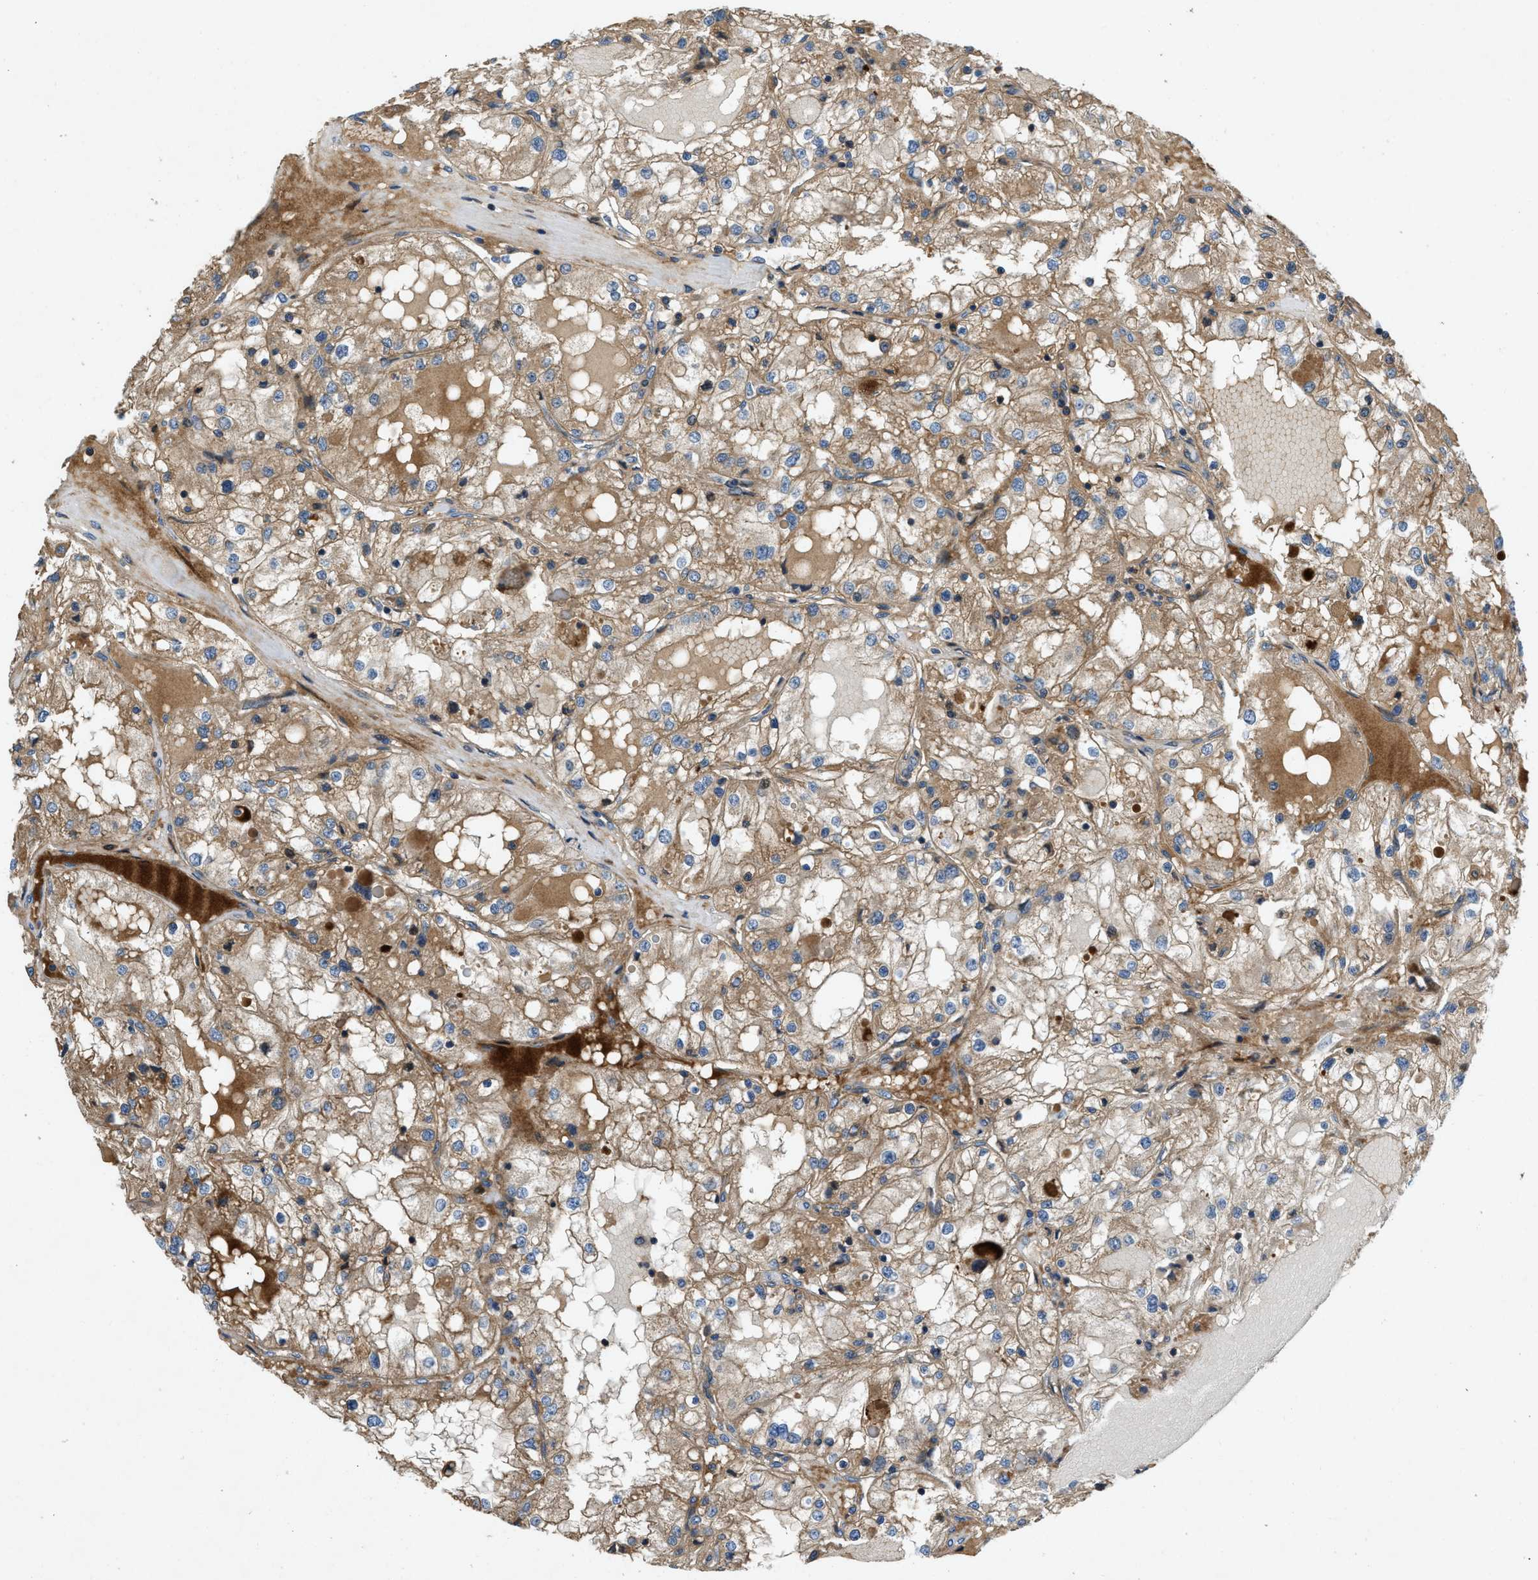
{"staining": {"intensity": "moderate", "quantity": ">75%", "location": "cytoplasmic/membranous"}, "tissue": "renal cancer", "cell_type": "Tumor cells", "image_type": "cancer", "snomed": [{"axis": "morphology", "description": "Adenocarcinoma, NOS"}, {"axis": "topography", "description": "Kidney"}], "caption": "A high-resolution histopathology image shows immunohistochemistry (IHC) staining of renal cancer, which exhibits moderate cytoplasmic/membranous expression in about >75% of tumor cells.", "gene": "CNNM3", "patient": {"sex": "male", "age": 68}}